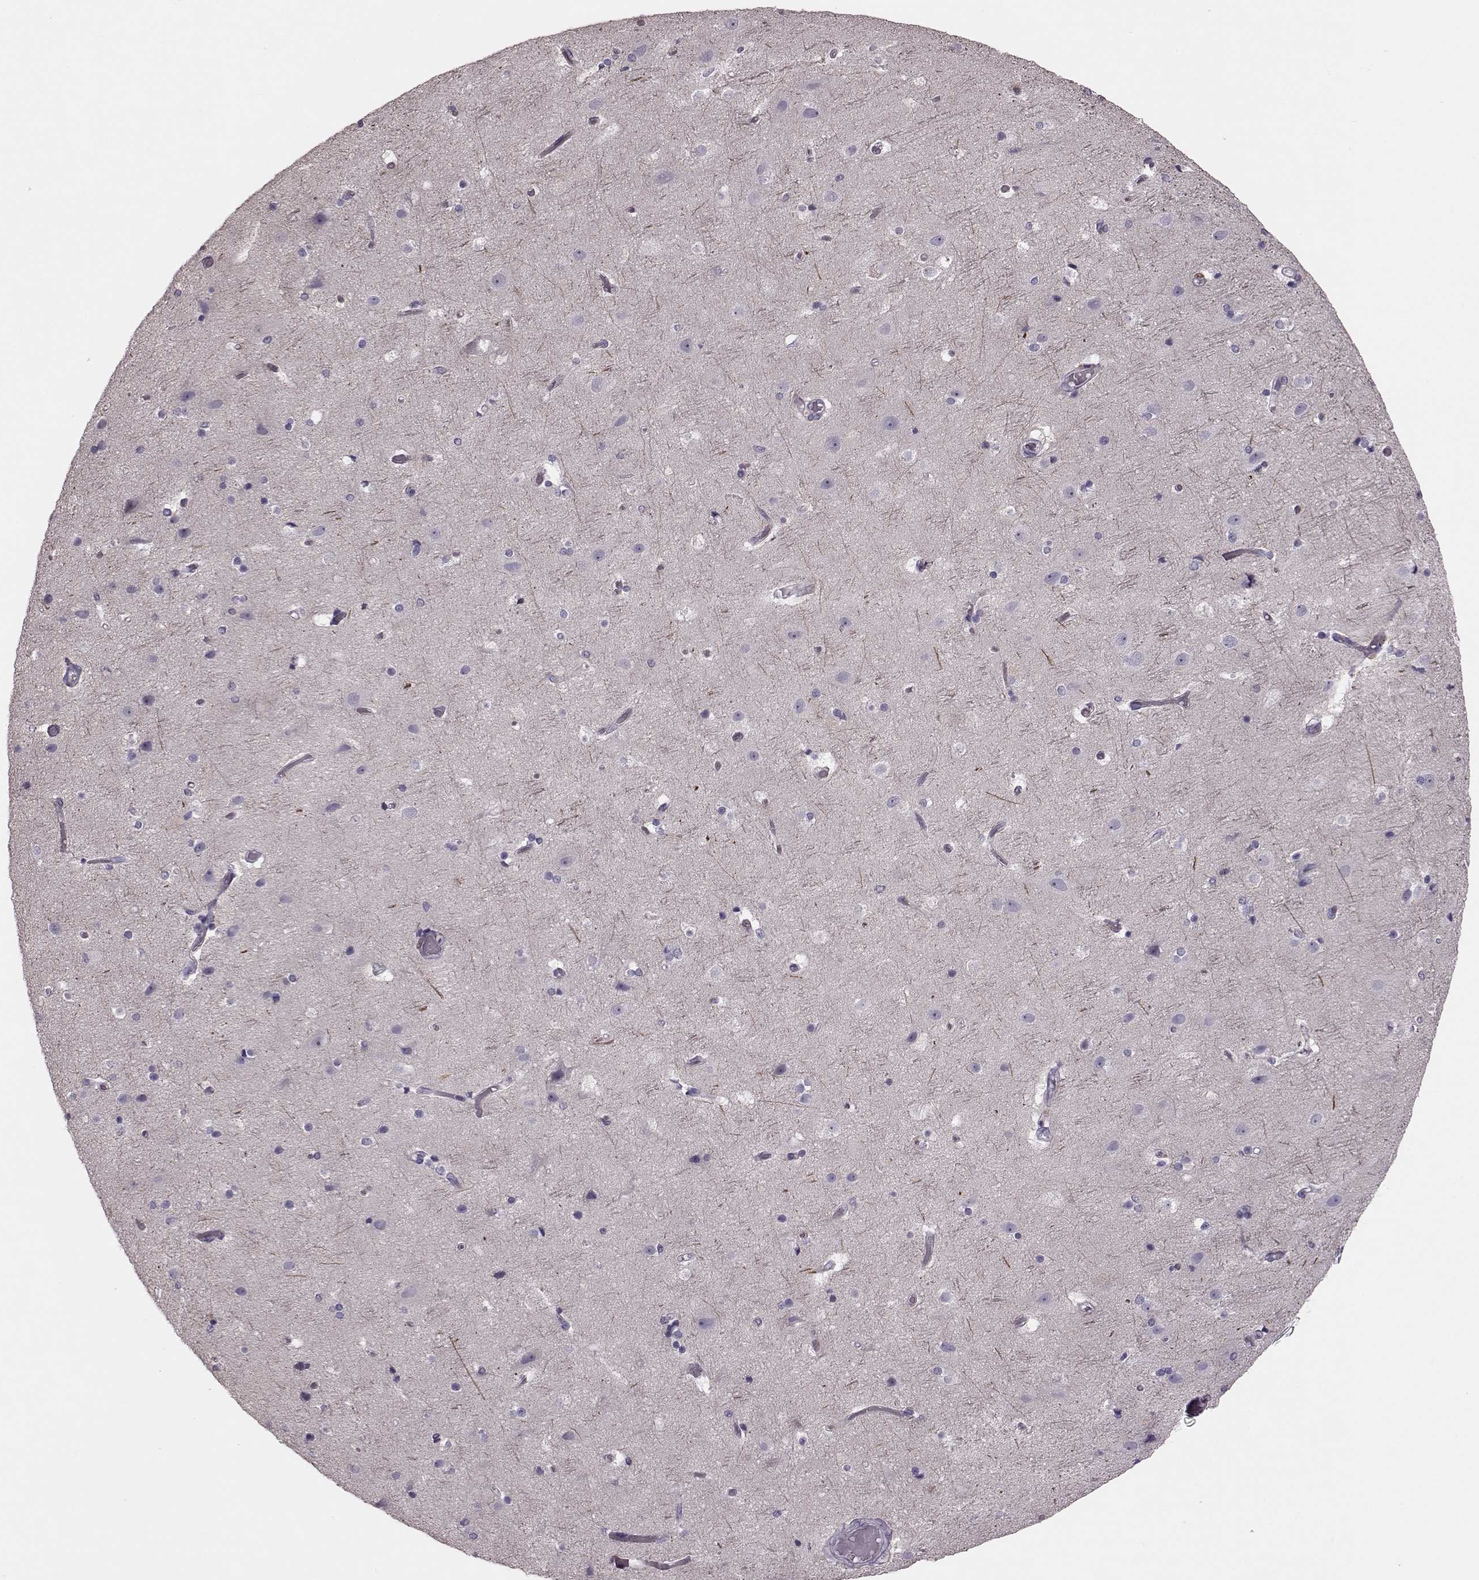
{"staining": {"intensity": "negative", "quantity": "none", "location": "none"}, "tissue": "cerebral cortex", "cell_type": "Endothelial cells", "image_type": "normal", "snomed": [{"axis": "morphology", "description": "Normal tissue, NOS"}, {"axis": "topography", "description": "Cerebral cortex"}], "caption": "Endothelial cells are negative for brown protein staining in normal cerebral cortex. (DAB immunohistochemistry with hematoxylin counter stain).", "gene": "SNTG1", "patient": {"sex": "female", "age": 52}}